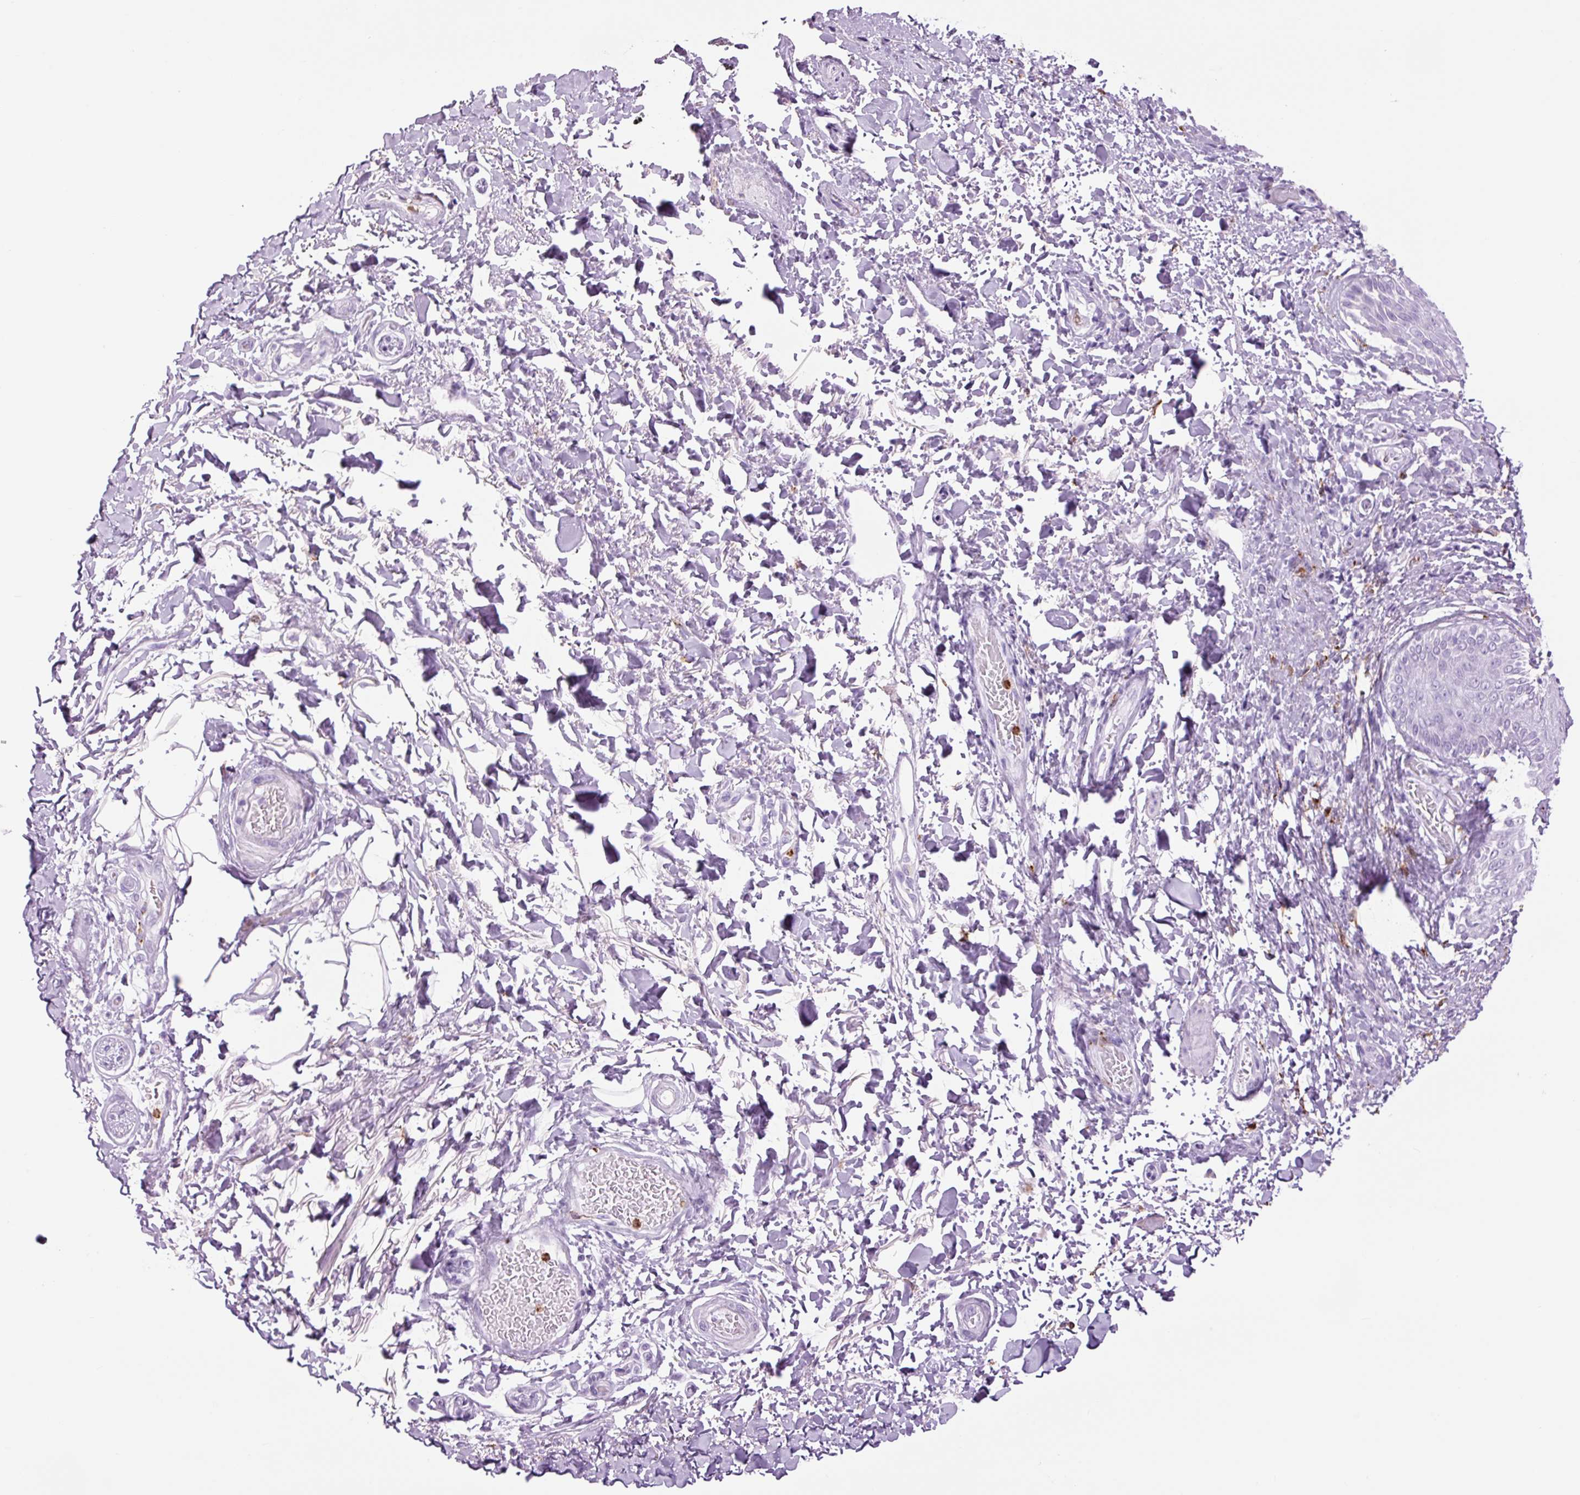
{"staining": {"intensity": "negative", "quantity": "none", "location": "none"}, "tissue": "skin", "cell_type": "Epidermal cells", "image_type": "normal", "snomed": [{"axis": "morphology", "description": "Normal tissue, NOS"}, {"axis": "topography", "description": "Peripheral nerve tissue"}], "caption": "An immunohistochemistry micrograph of unremarkable skin is shown. There is no staining in epidermal cells of skin.", "gene": "LYZ", "patient": {"sex": "male", "age": 51}}